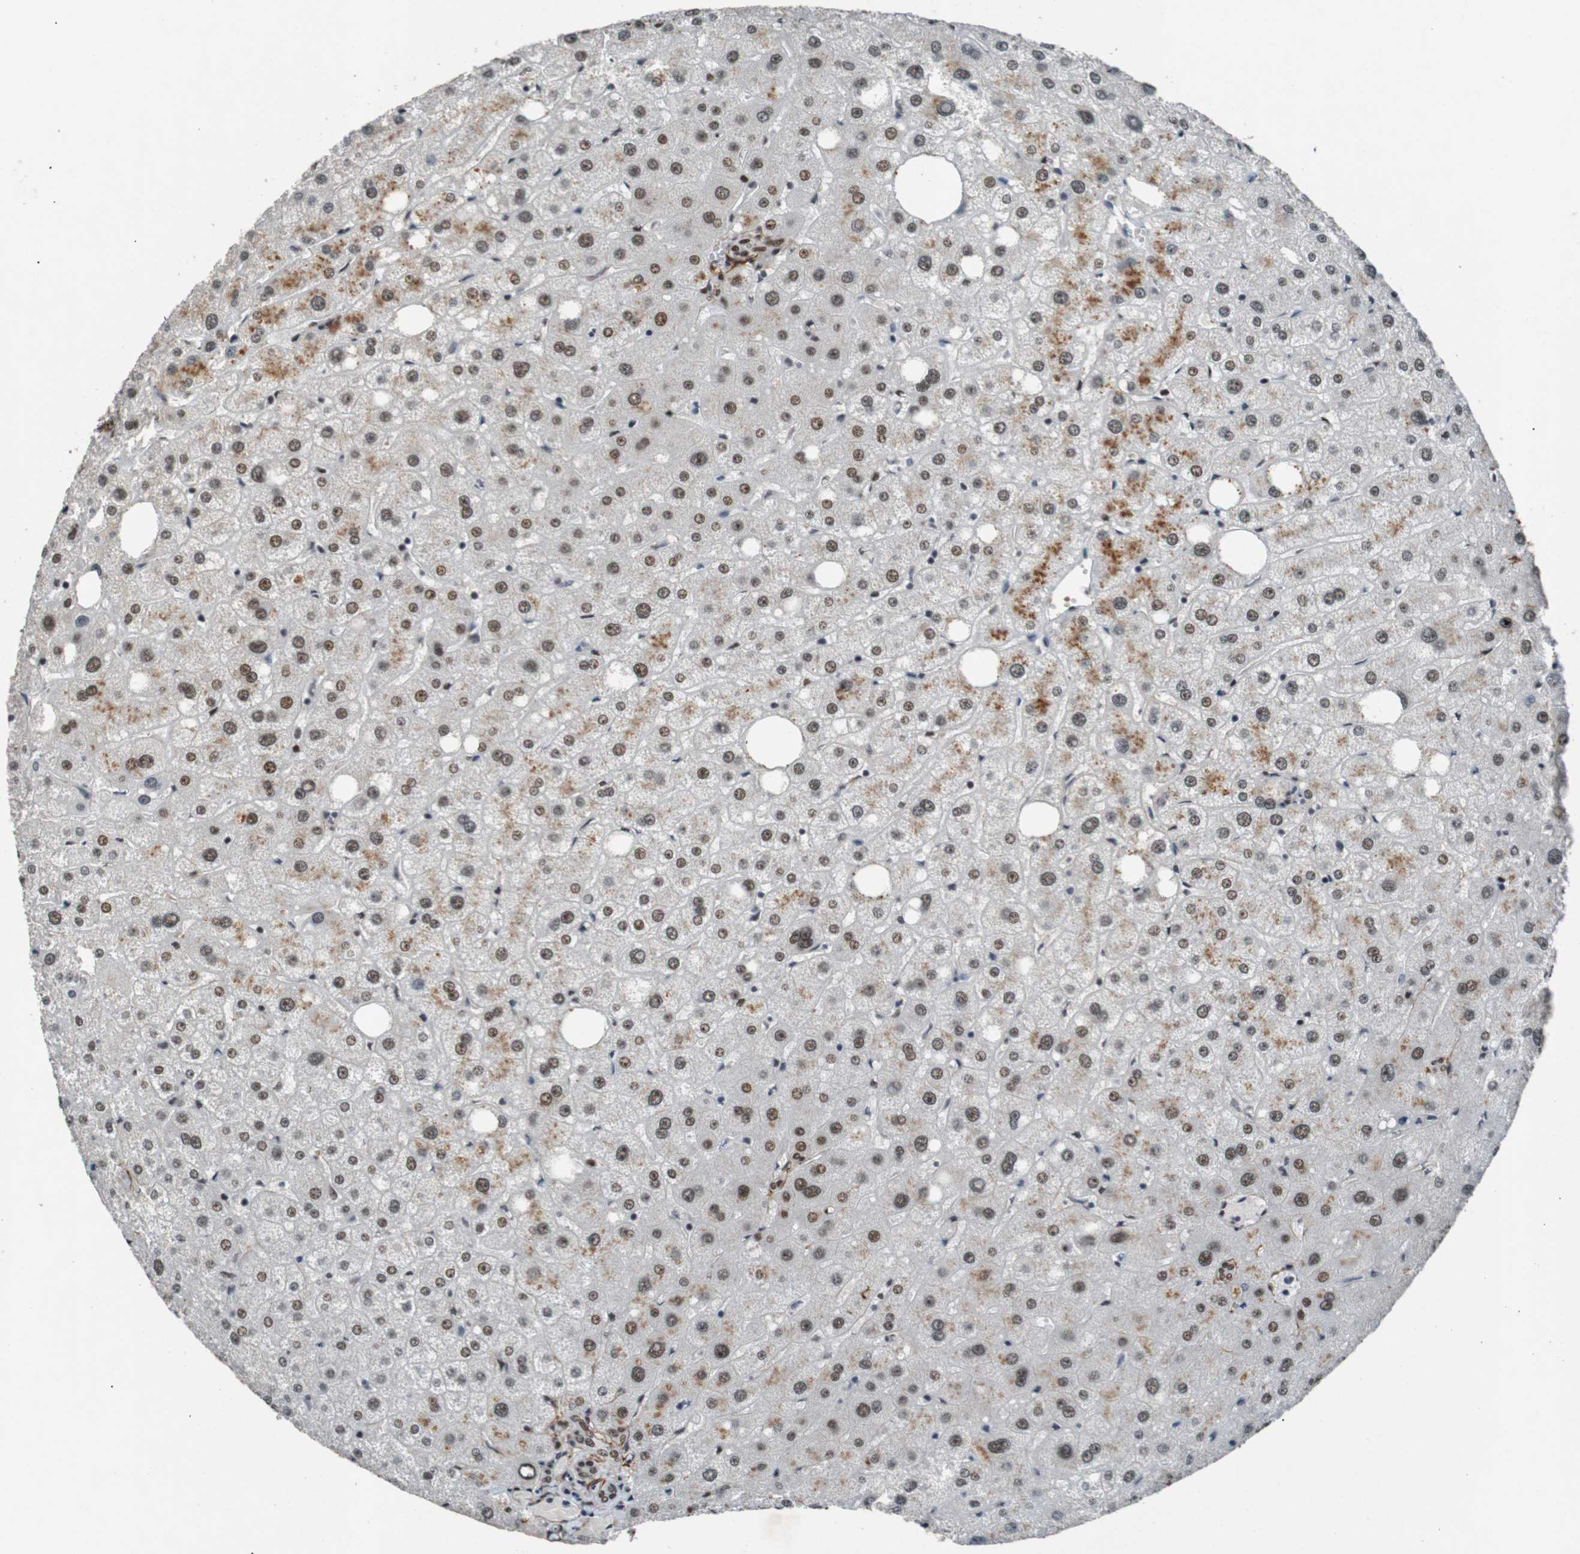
{"staining": {"intensity": "moderate", "quantity": ">75%", "location": "nuclear"}, "tissue": "liver", "cell_type": "Cholangiocytes", "image_type": "normal", "snomed": [{"axis": "morphology", "description": "Normal tissue, NOS"}, {"axis": "topography", "description": "Liver"}], "caption": "Moderate nuclear protein positivity is appreciated in about >75% of cholangiocytes in liver. (DAB (3,3'-diaminobenzidine) IHC with brightfield microscopy, high magnification).", "gene": "HEXIM1", "patient": {"sex": "male", "age": 73}}